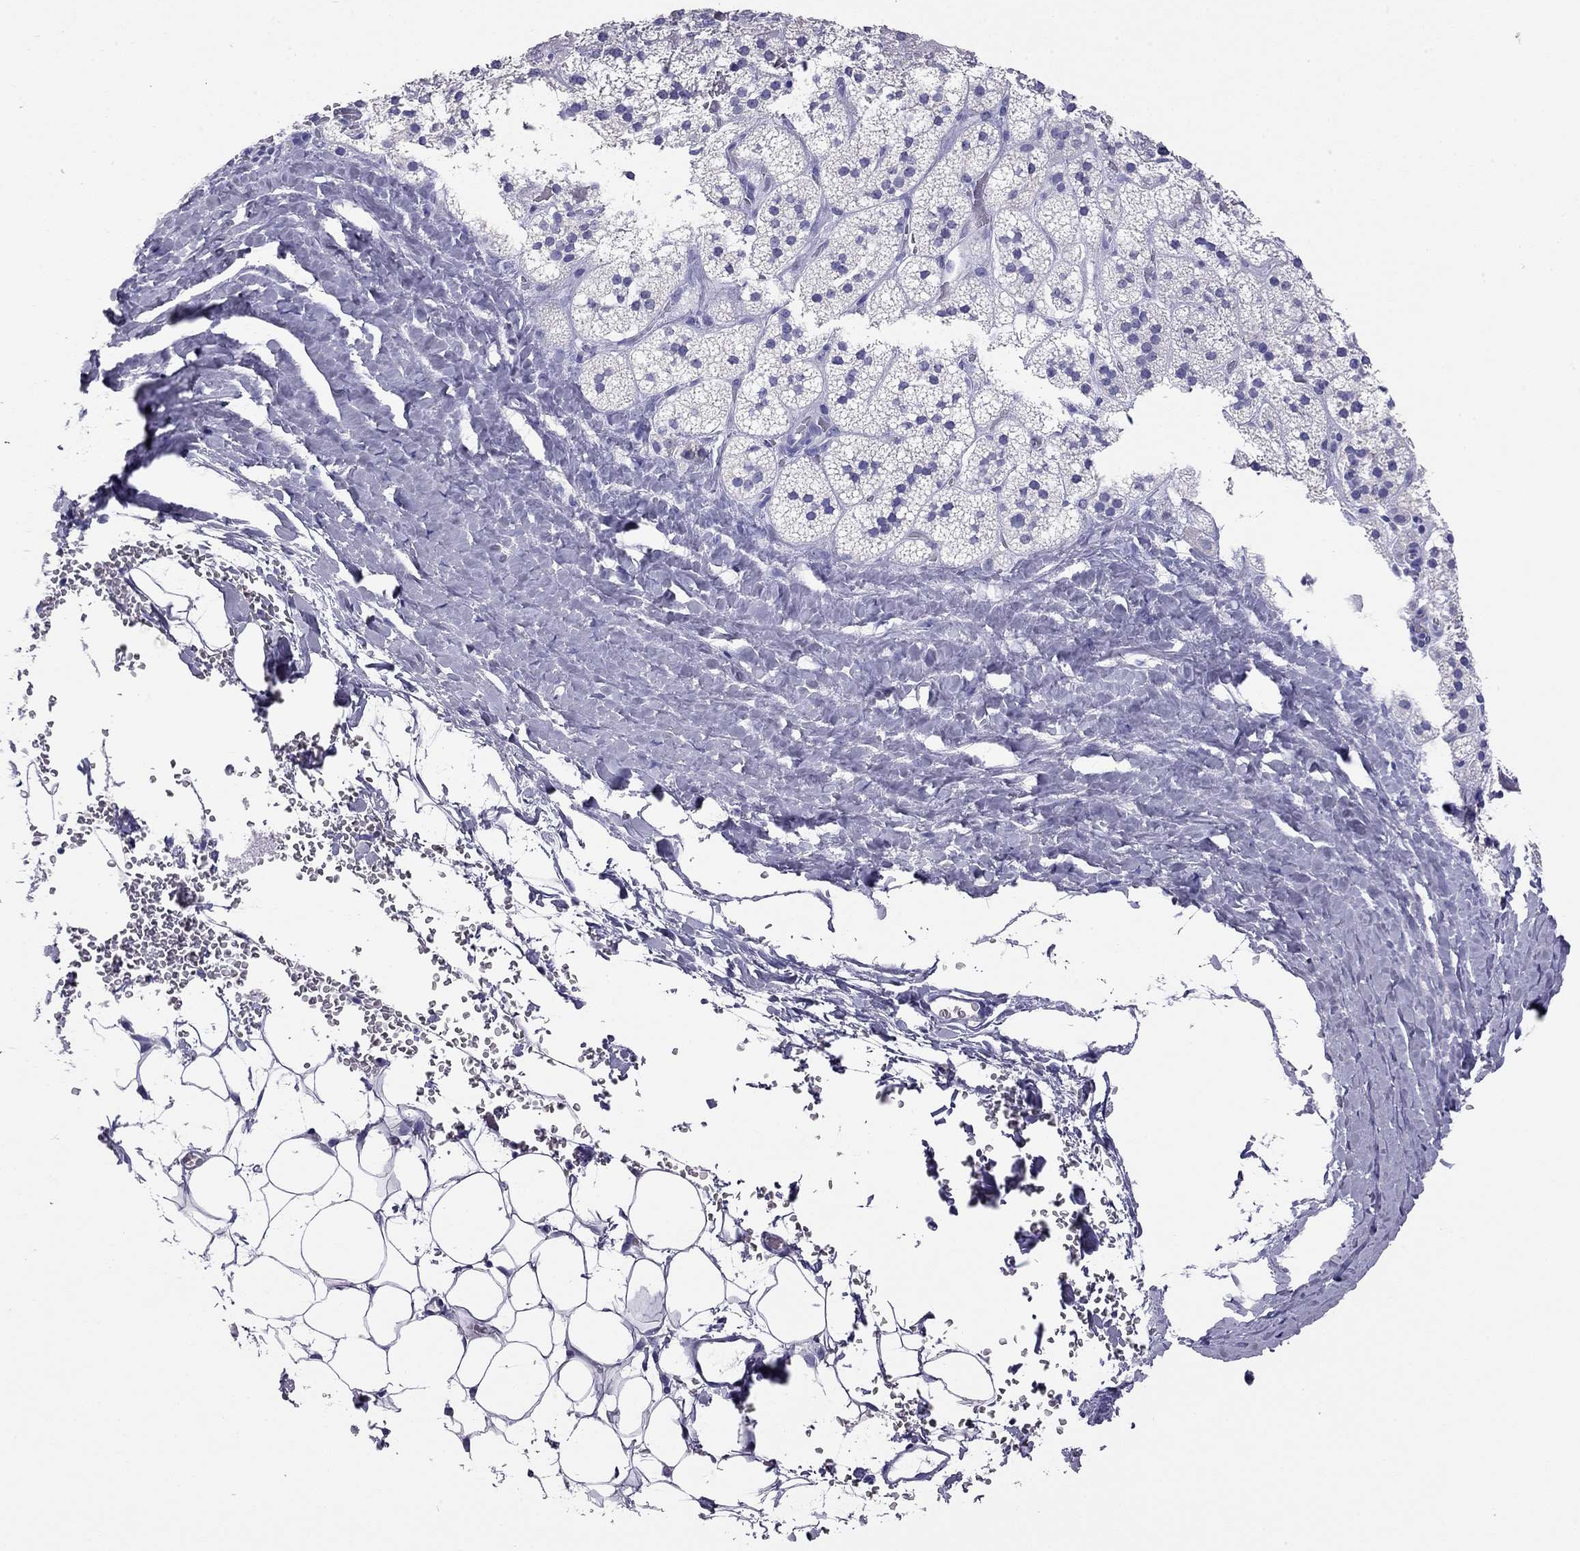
{"staining": {"intensity": "negative", "quantity": "none", "location": "none"}, "tissue": "adrenal gland", "cell_type": "Glandular cells", "image_type": "normal", "snomed": [{"axis": "morphology", "description": "Normal tissue, NOS"}, {"axis": "topography", "description": "Adrenal gland"}], "caption": "Adrenal gland stained for a protein using IHC shows no positivity glandular cells.", "gene": "ODF4", "patient": {"sex": "male", "age": 53}}